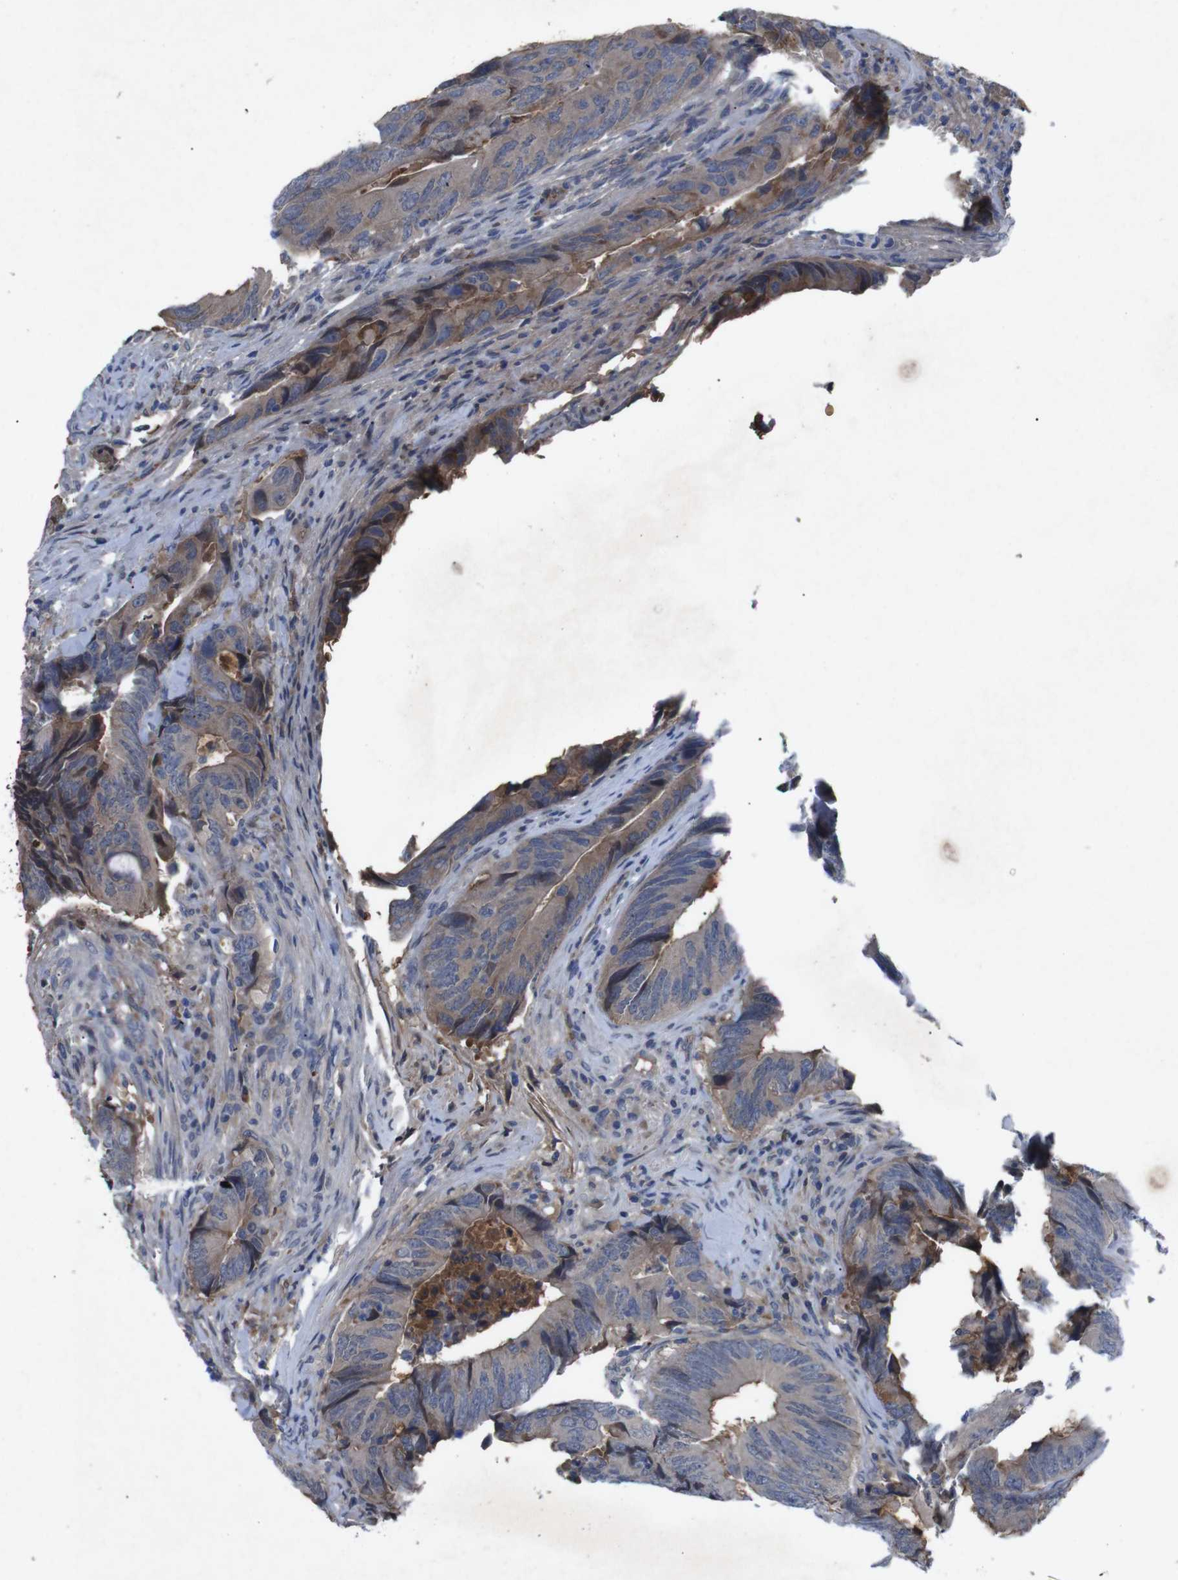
{"staining": {"intensity": "weak", "quantity": "25%-75%", "location": "cytoplasmic/membranous"}, "tissue": "colorectal cancer", "cell_type": "Tumor cells", "image_type": "cancer", "snomed": [{"axis": "morphology", "description": "Normal tissue, NOS"}, {"axis": "morphology", "description": "Adenocarcinoma, NOS"}, {"axis": "topography", "description": "Colon"}], "caption": "Immunohistochemical staining of colorectal adenocarcinoma demonstrates low levels of weak cytoplasmic/membranous protein staining in approximately 25%-75% of tumor cells.", "gene": "SPTB", "patient": {"sex": "male", "age": 56}}